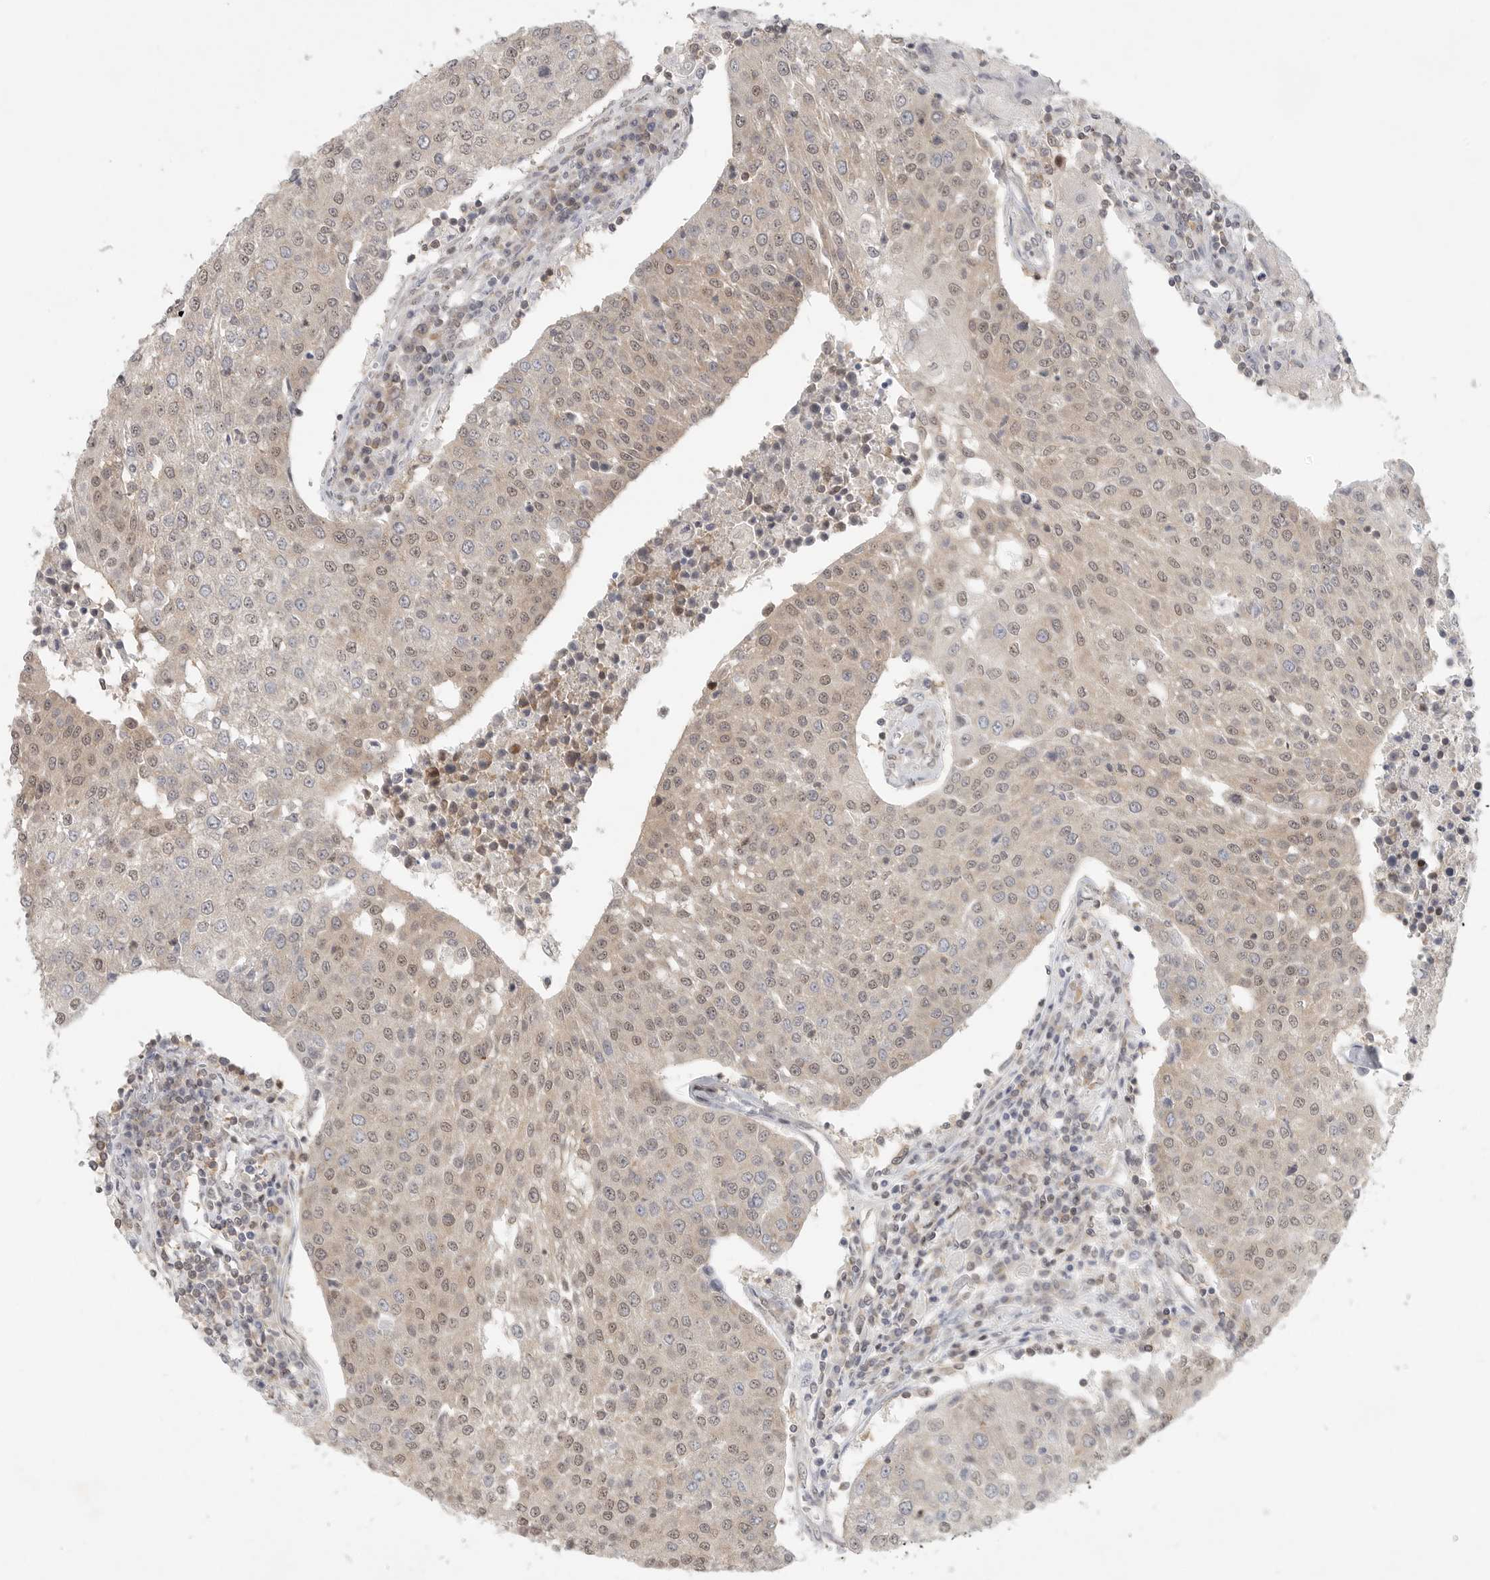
{"staining": {"intensity": "weak", "quantity": "25%-75%", "location": "cytoplasmic/membranous,nuclear"}, "tissue": "urothelial cancer", "cell_type": "Tumor cells", "image_type": "cancer", "snomed": [{"axis": "morphology", "description": "Urothelial carcinoma, High grade"}, {"axis": "topography", "description": "Urinary bladder"}], "caption": "Urothelial cancer tissue demonstrates weak cytoplasmic/membranous and nuclear expression in about 25%-75% of tumor cells", "gene": "HDAC6", "patient": {"sex": "female", "age": 85}}